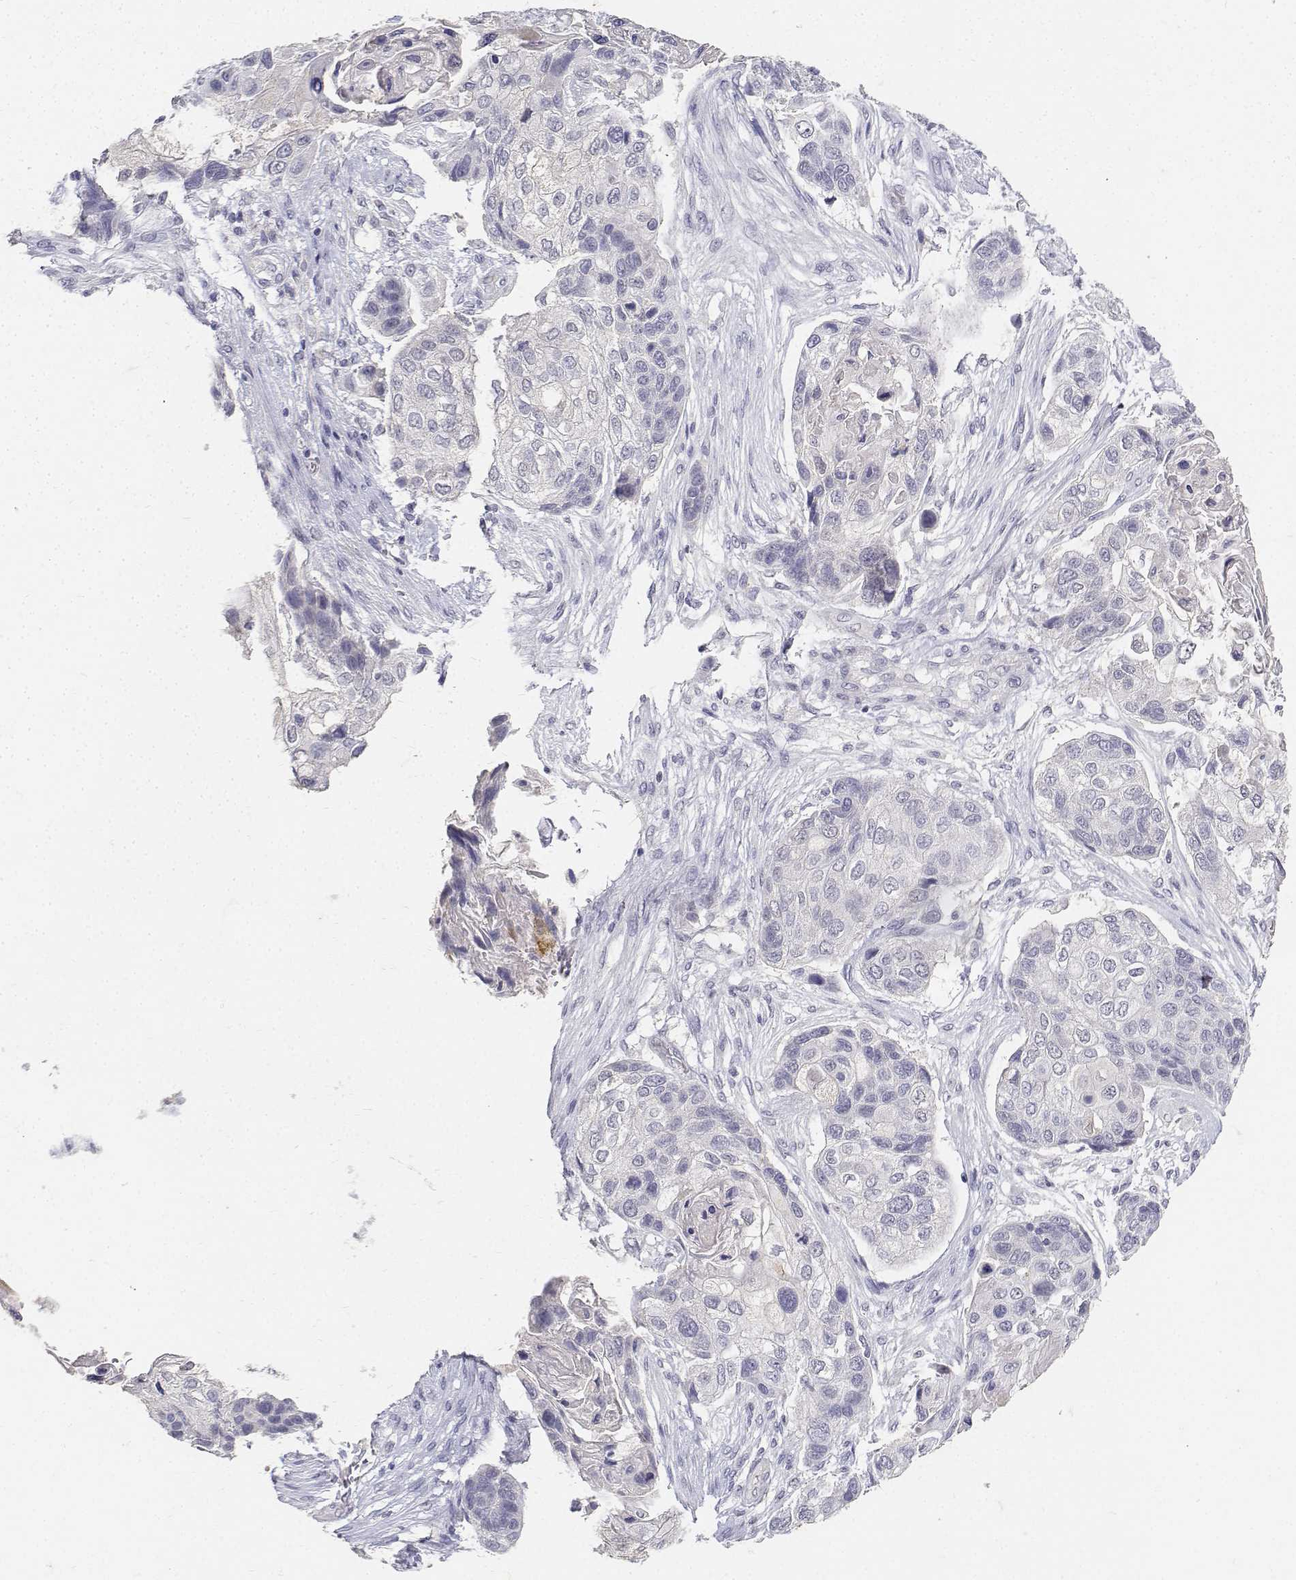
{"staining": {"intensity": "negative", "quantity": "none", "location": "none"}, "tissue": "lung cancer", "cell_type": "Tumor cells", "image_type": "cancer", "snomed": [{"axis": "morphology", "description": "Squamous cell carcinoma, NOS"}, {"axis": "topography", "description": "Lung"}], "caption": "Protein analysis of lung cancer (squamous cell carcinoma) displays no significant staining in tumor cells.", "gene": "PAEP", "patient": {"sex": "male", "age": 69}}